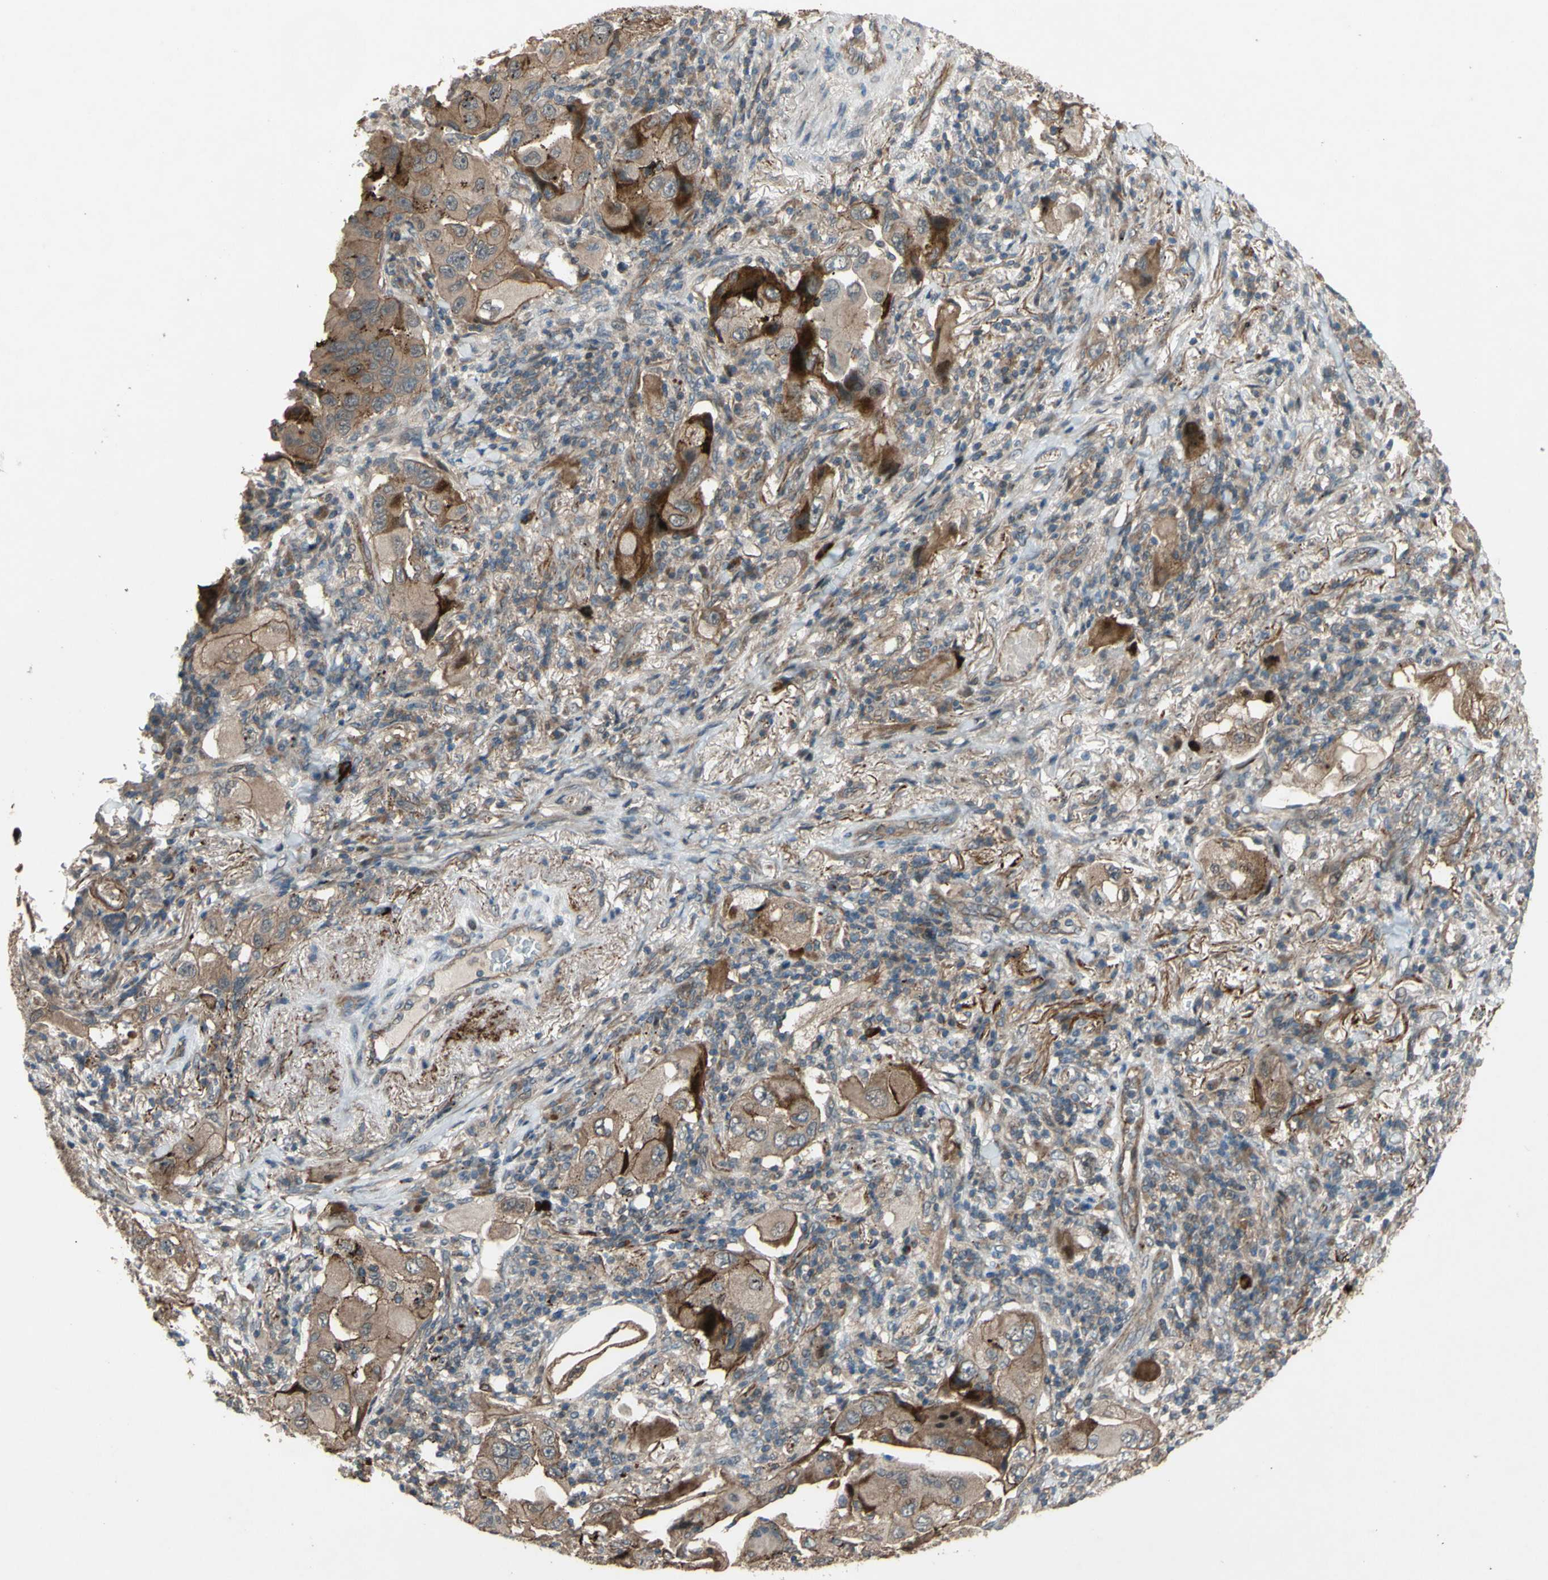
{"staining": {"intensity": "moderate", "quantity": ">75%", "location": "cytoplasmic/membranous"}, "tissue": "lung cancer", "cell_type": "Tumor cells", "image_type": "cancer", "snomed": [{"axis": "morphology", "description": "Adenocarcinoma, NOS"}, {"axis": "topography", "description": "Lung"}], "caption": "Lung adenocarcinoma stained for a protein (brown) shows moderate cytoplasmic/membranous positive expression in about >75% of tumor cells.", "gene": "SHROOM4", "patient": {"sex": "female", "age": 65}}